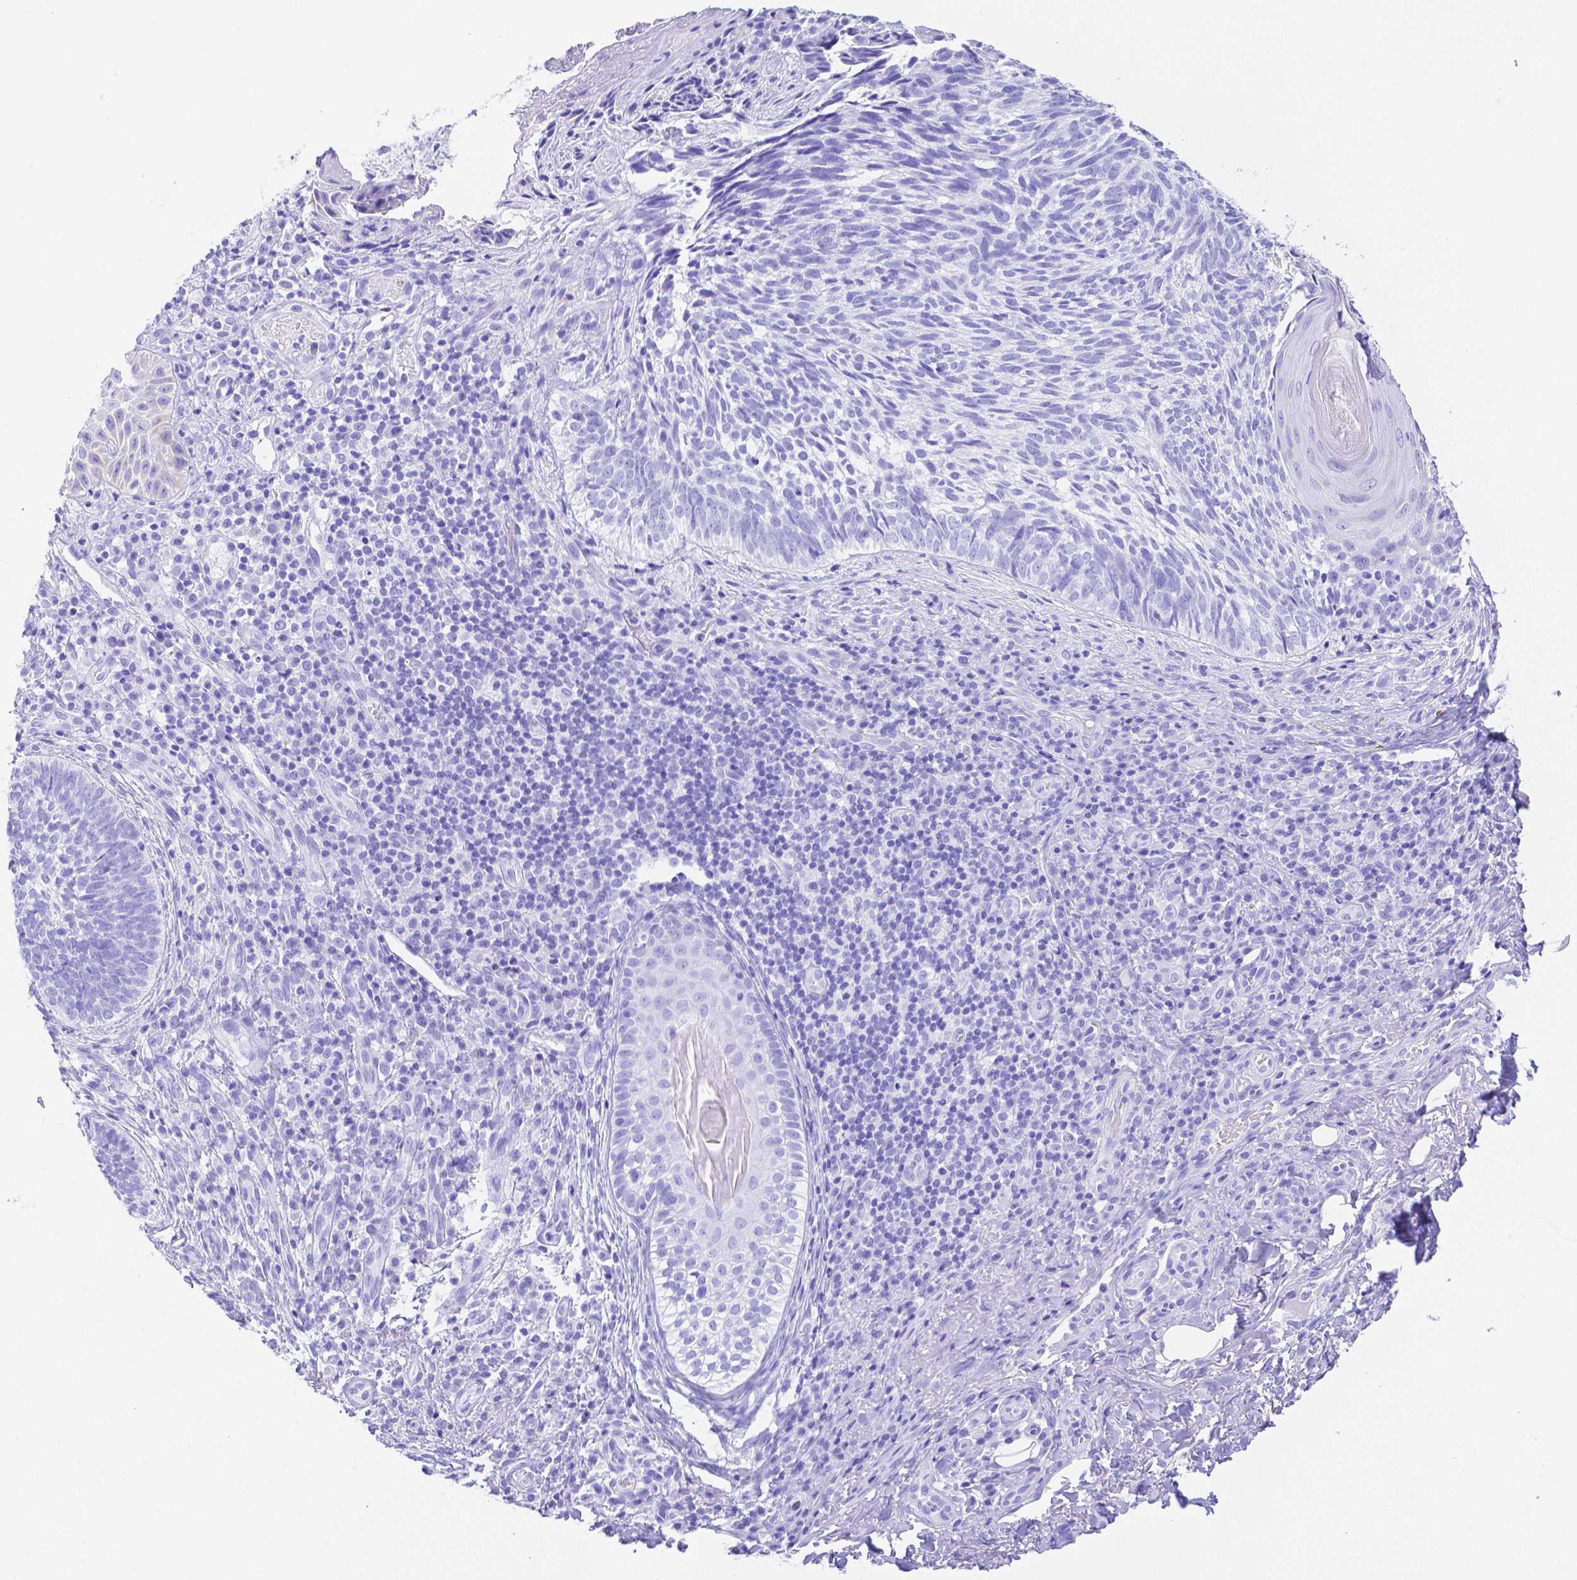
{"staining": {"intensity": "negative", "quantity": "none", "location": "none"}, "tissue": "skin cancer", "cell_type": "Tumor cells", "image_type": "cancer", "snomed": [{"axis": "morphology", "description": "Basal cell carcinoma"}, {"axis": "topography", "description": "Skin"}], "caption": "This is a micrograph of immunohistochemistry (IHC) staining of skin cancer (basal cell carcinoma), which shows no expression in tumor cells.", "gene": "SMR3A", "patient": {"sex": "male", "age": 65}}